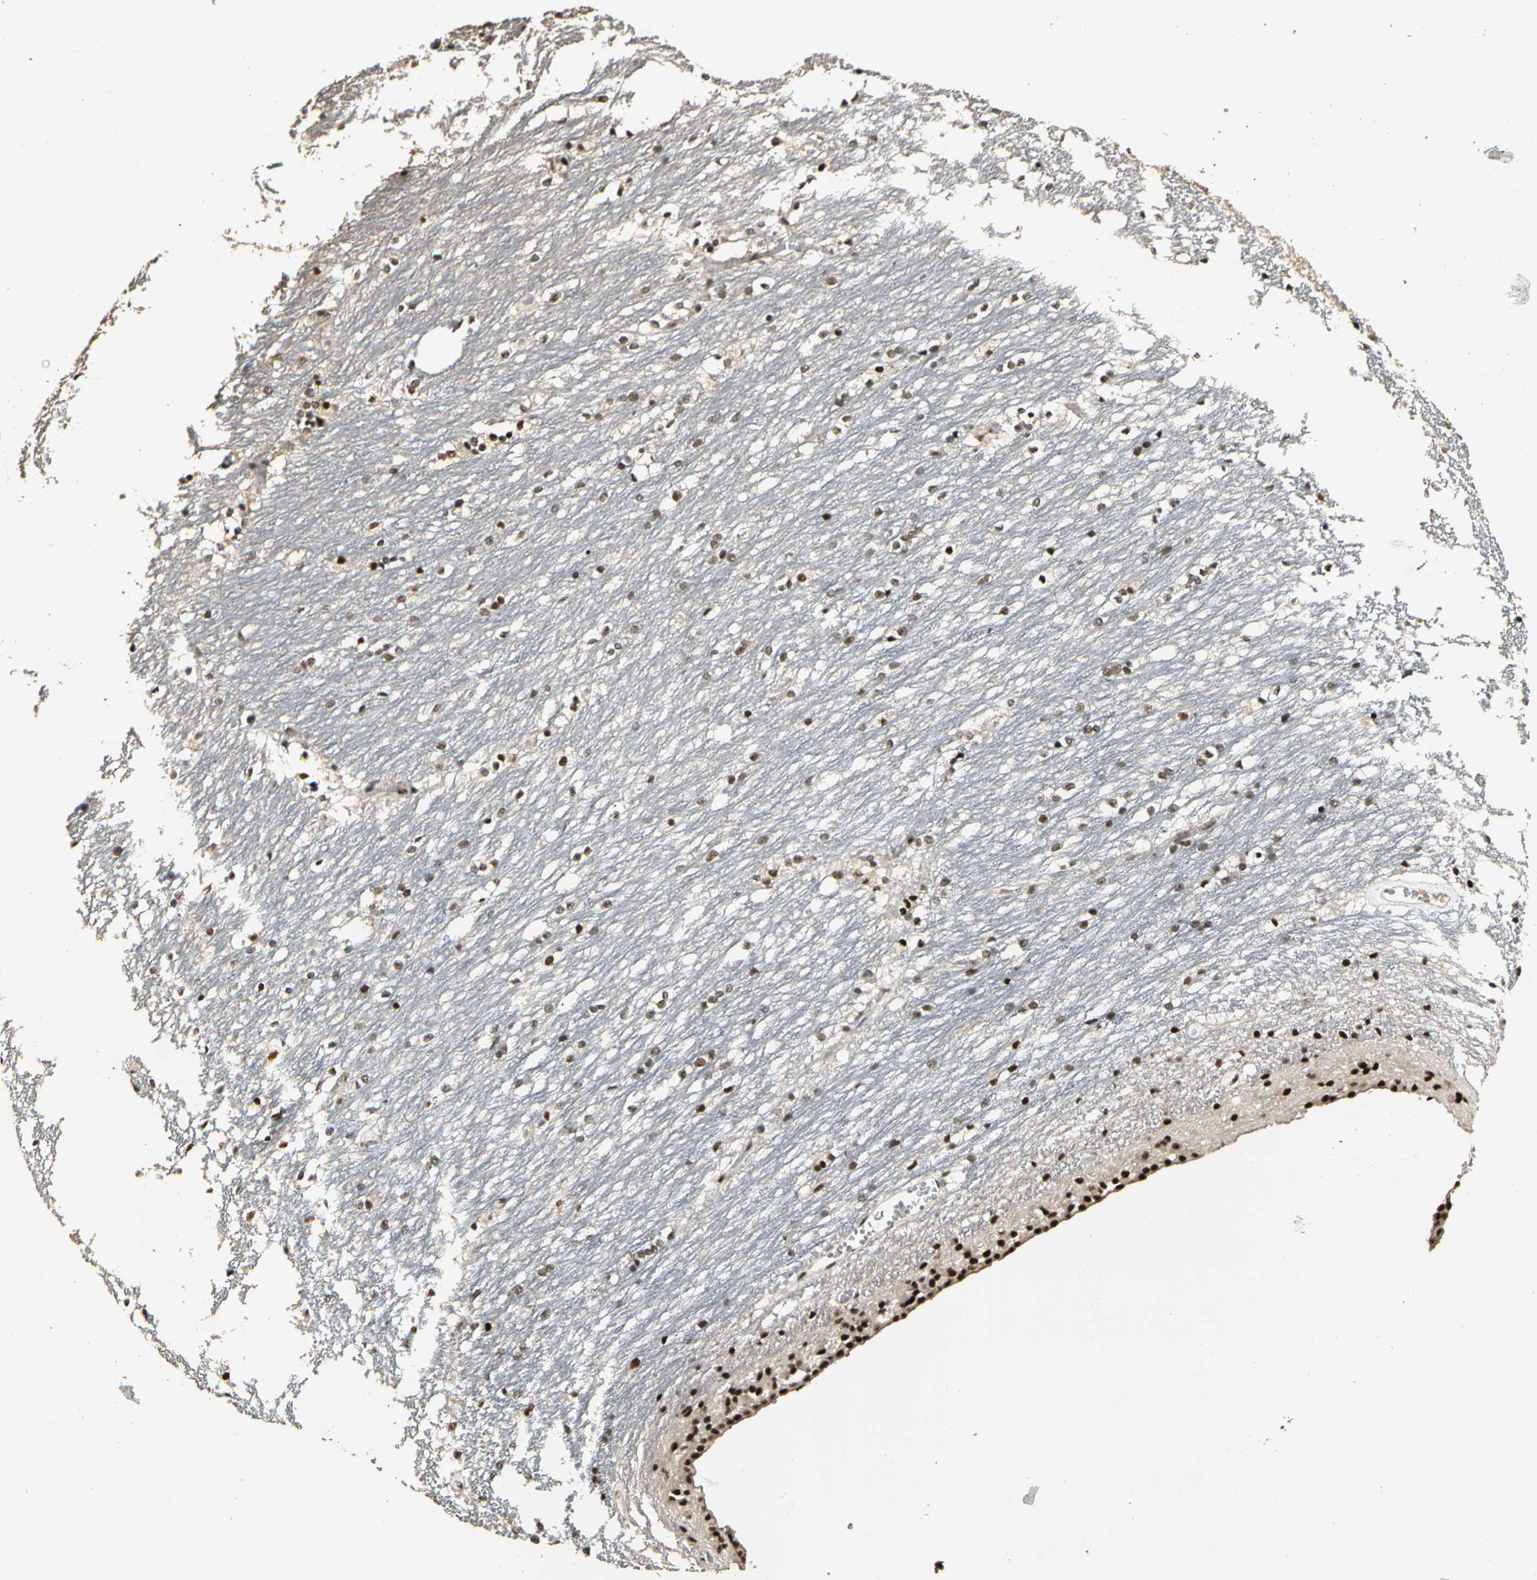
{"staining": {"intensity": "moderate", "quantity": "25%-75%", "location": "nuclear"}, "tissue": "caudate", "cell_type": "Glial cells", "image_type": "normal", "snomed": [{"axis": "morphology", "description": "Normal tissue, NOS"}, {"axis": "topography", "description": "Lateral ventricle wall"}], "caption": "Protein expression analysis of unremarkable human caudate reveals moderate nuclear staining in approximately 25%-75% of glial cells. (Brightfield microscopy of DAB IHC at high magnification).", "gene": "RBM25", "patient": {"sex": "female", "age": 19}}